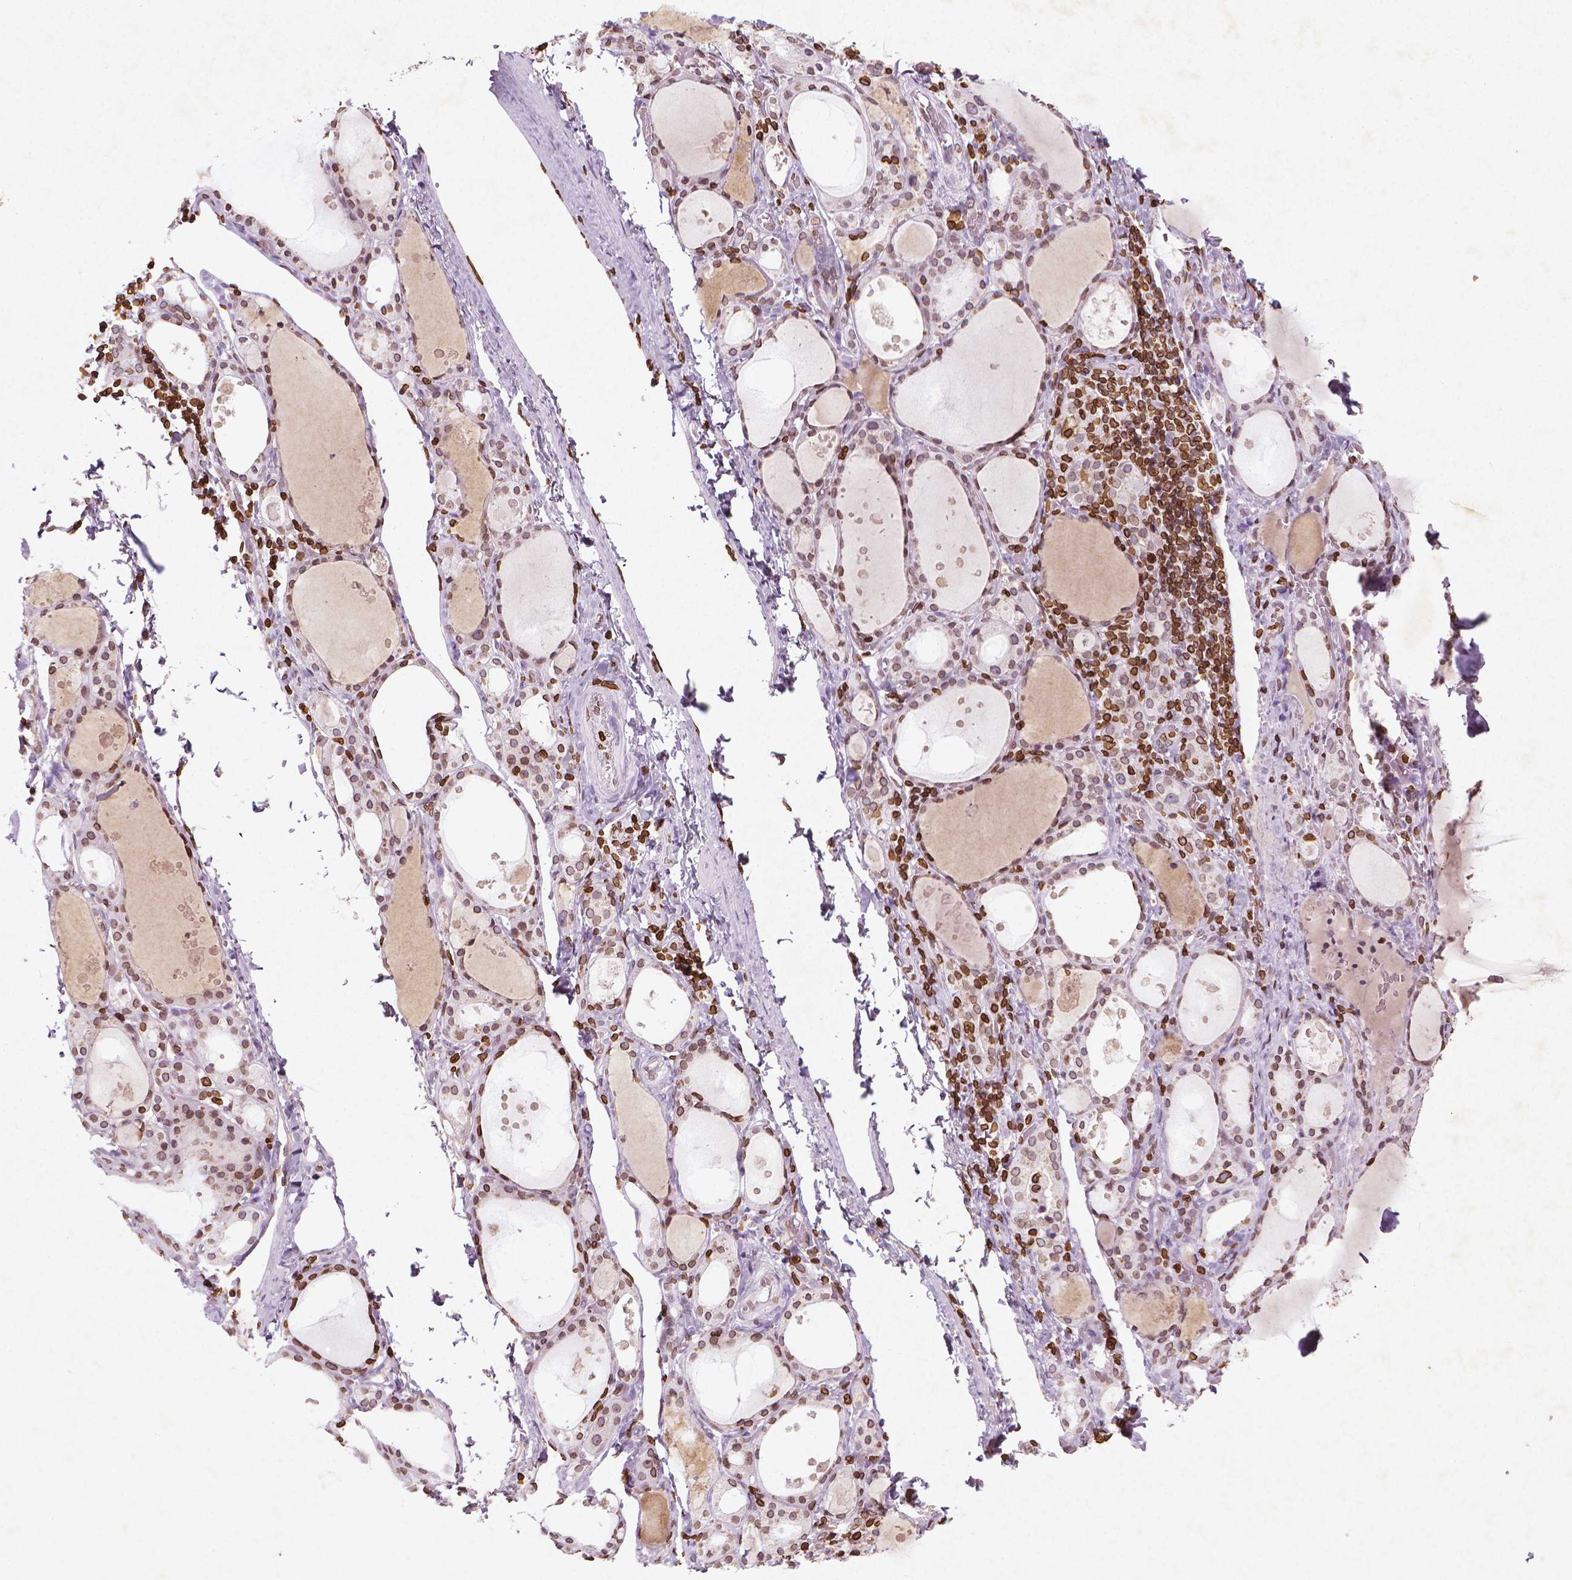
{"staining": {"intensity": "moderate", "quantity": ">75%", "location": "cytoplasmic/membranous,nuclear"}, "tissue": "thyroid gland", "cell_type": "Glandular cells", "image_type": "normal", "snomed": [{"axis": "morphology", "description": "Normal tissue, NOS"}, {"axis": "topography", "description": "Thyroid gland"}], "caption": "Immunohistochemical staining of benign human thyroid gland demonstrates >75% levels of moderate cytoplasmic/membranous,nuclear protein expression in about >75% of glandular cells.", "gene": "LMNB1", "patient": {"sex": "male", "age": 68}}